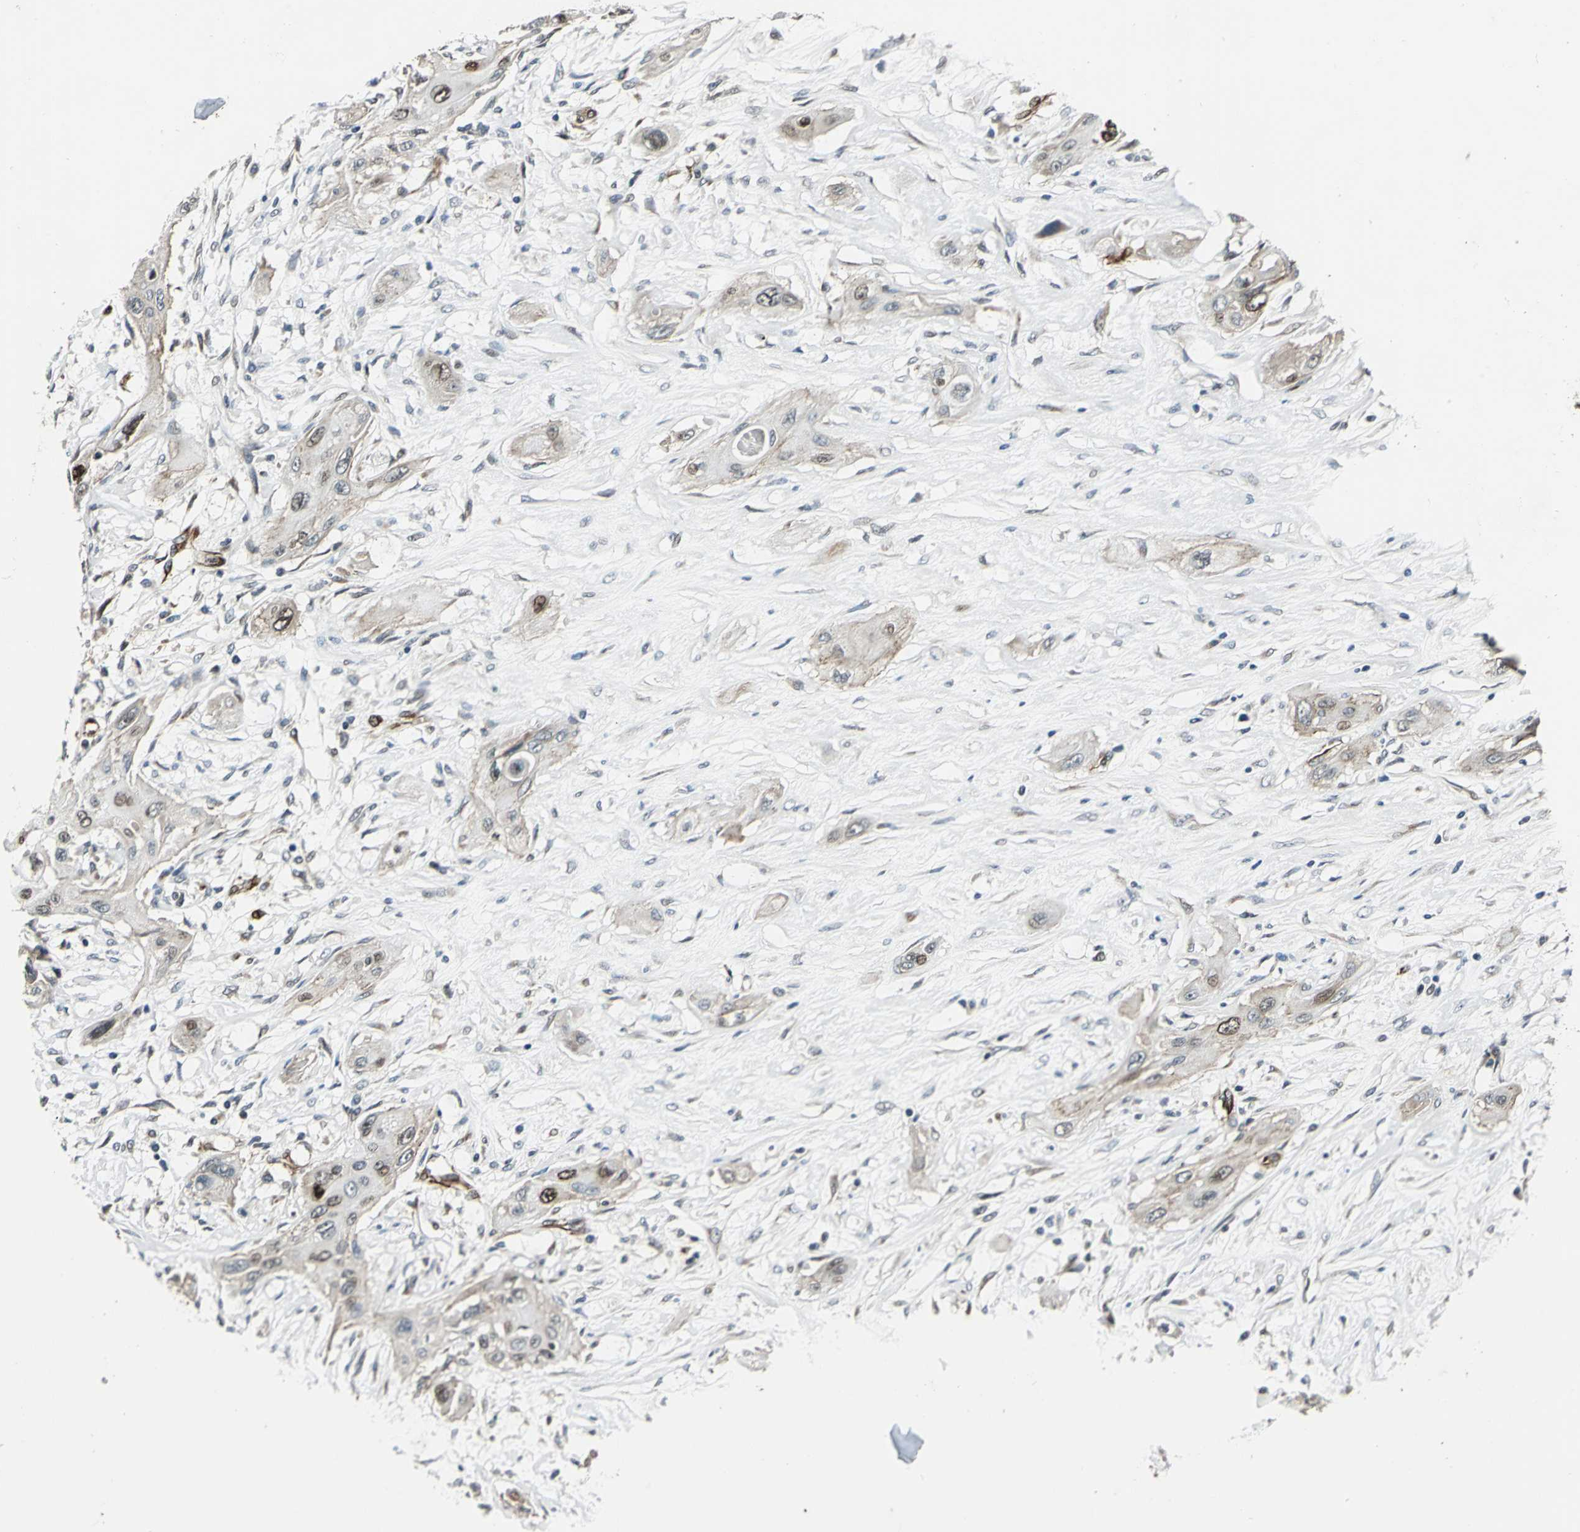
{"staining": {"intensity": "moderate", "quantity": "25%-75%", "location": "cytoplasmic/membranous,nuclear"}, "tissue": "lung cancer", "cell_type": "Tumor cells", "image_type": "cancer", "snomed": [{"axis": "morphology", "description": "Squamous cell carcinoma, NOS"}, {"axis": "topography", "description": "Lung"}], "caption": "Squamous cell carcinoma (lung) stained with DAB (3,3'-diaminobenzidine) immunohistochemistry displays medium levels of moderate cytoplasmic/membranous and nuclear staining in approximately 25%-75% of tumor cells.", "gene": "EXD2", "patient": {"sex": "female", "age": 47}}